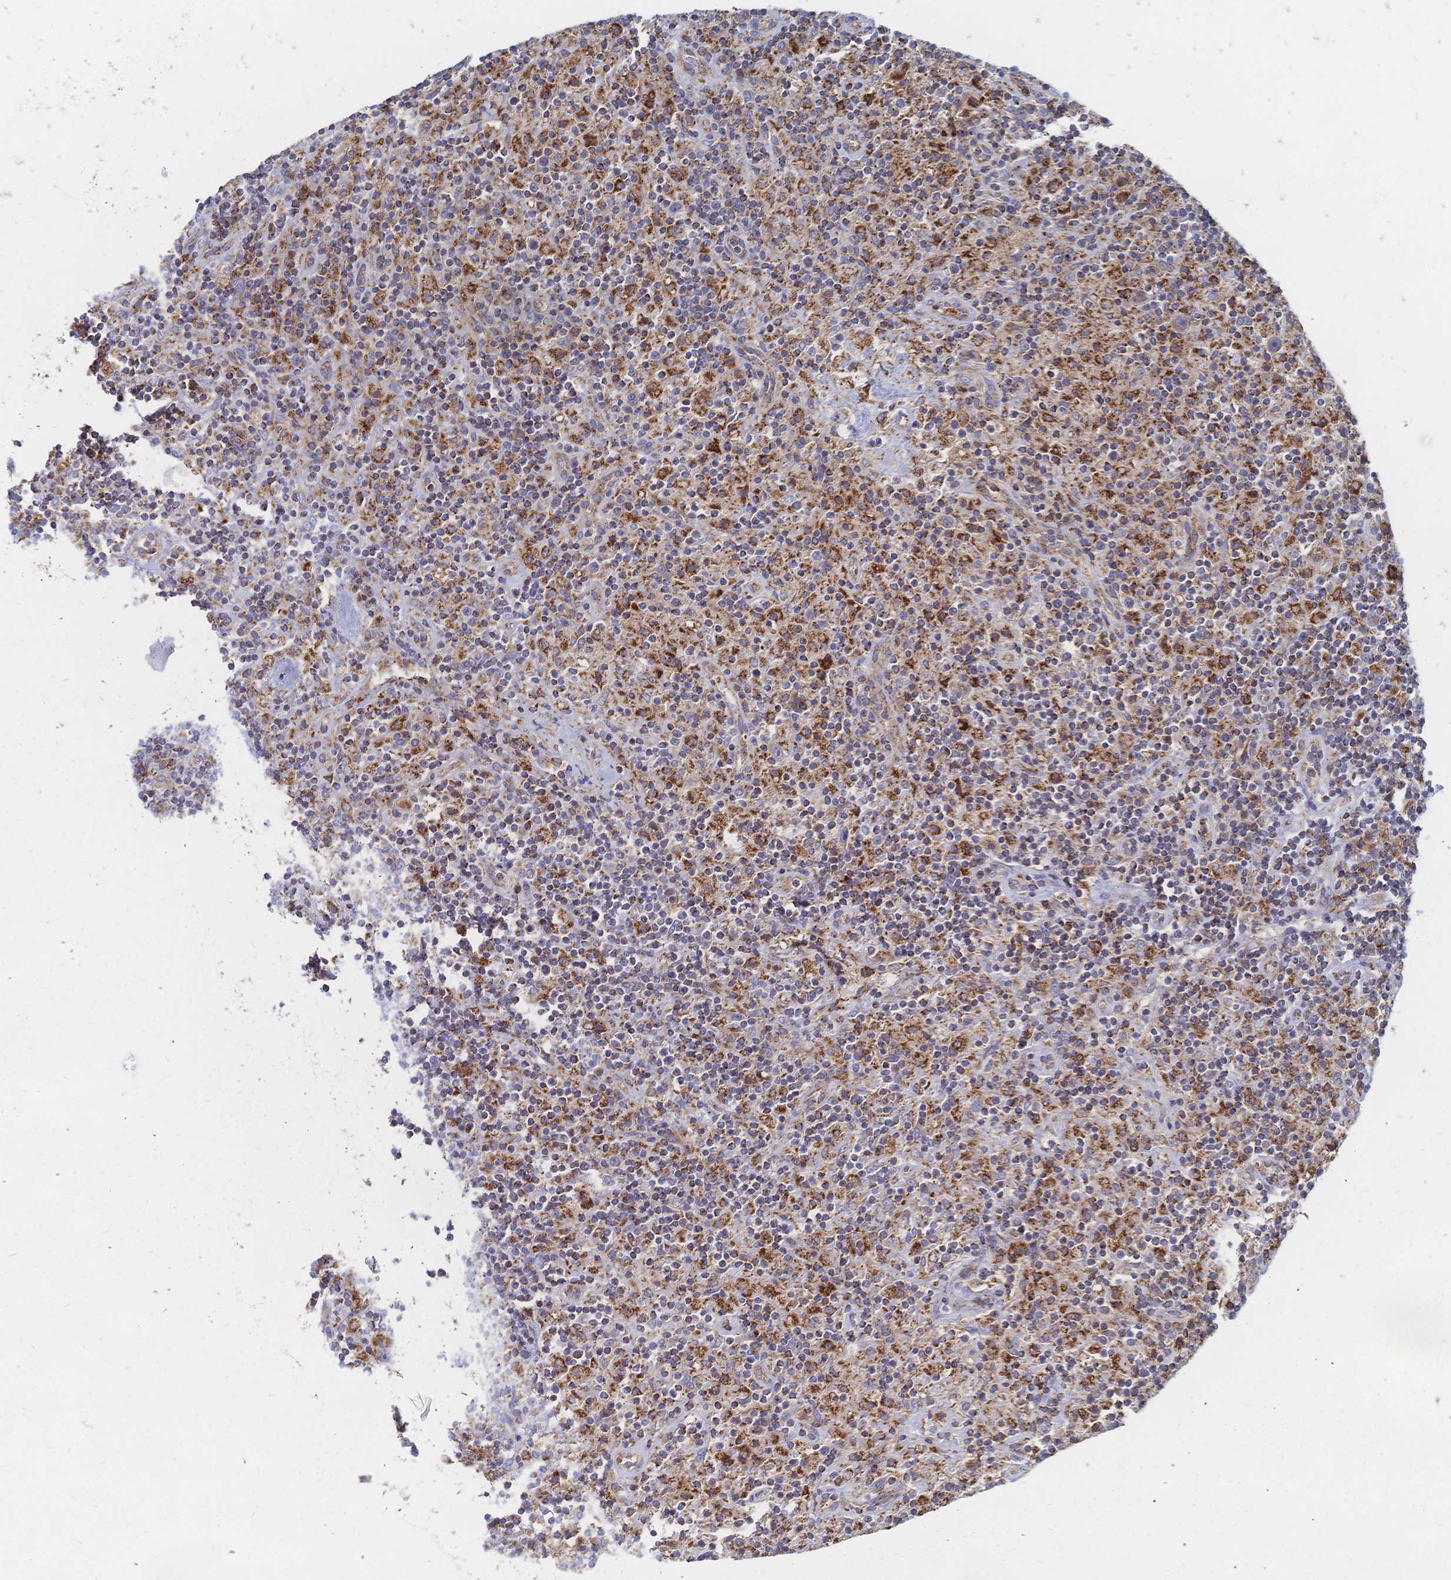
{"staining": {"intensity": "weak", "quantity": "<25%", "location": "cytoplasmic/membranous"}, "tissue": "lymphoma", "cell_type": "Tumor cells", "image_type": "cancer", "snomed": [{"axis": "morphology", "description": "Hodgkin's disease, NOS"}, {"axis": "topography", "description": "Thymus, NOS"}], "caption": "Tumor cells show no significant protein staining in Hodgkin's disease. (Stains: DAB IHC with hematoxylin counter stain, Microscopy: brightfield microscopy at high magnification).", "gene": "SORBS1", "patient": {"sex": "female", "age": 17}}